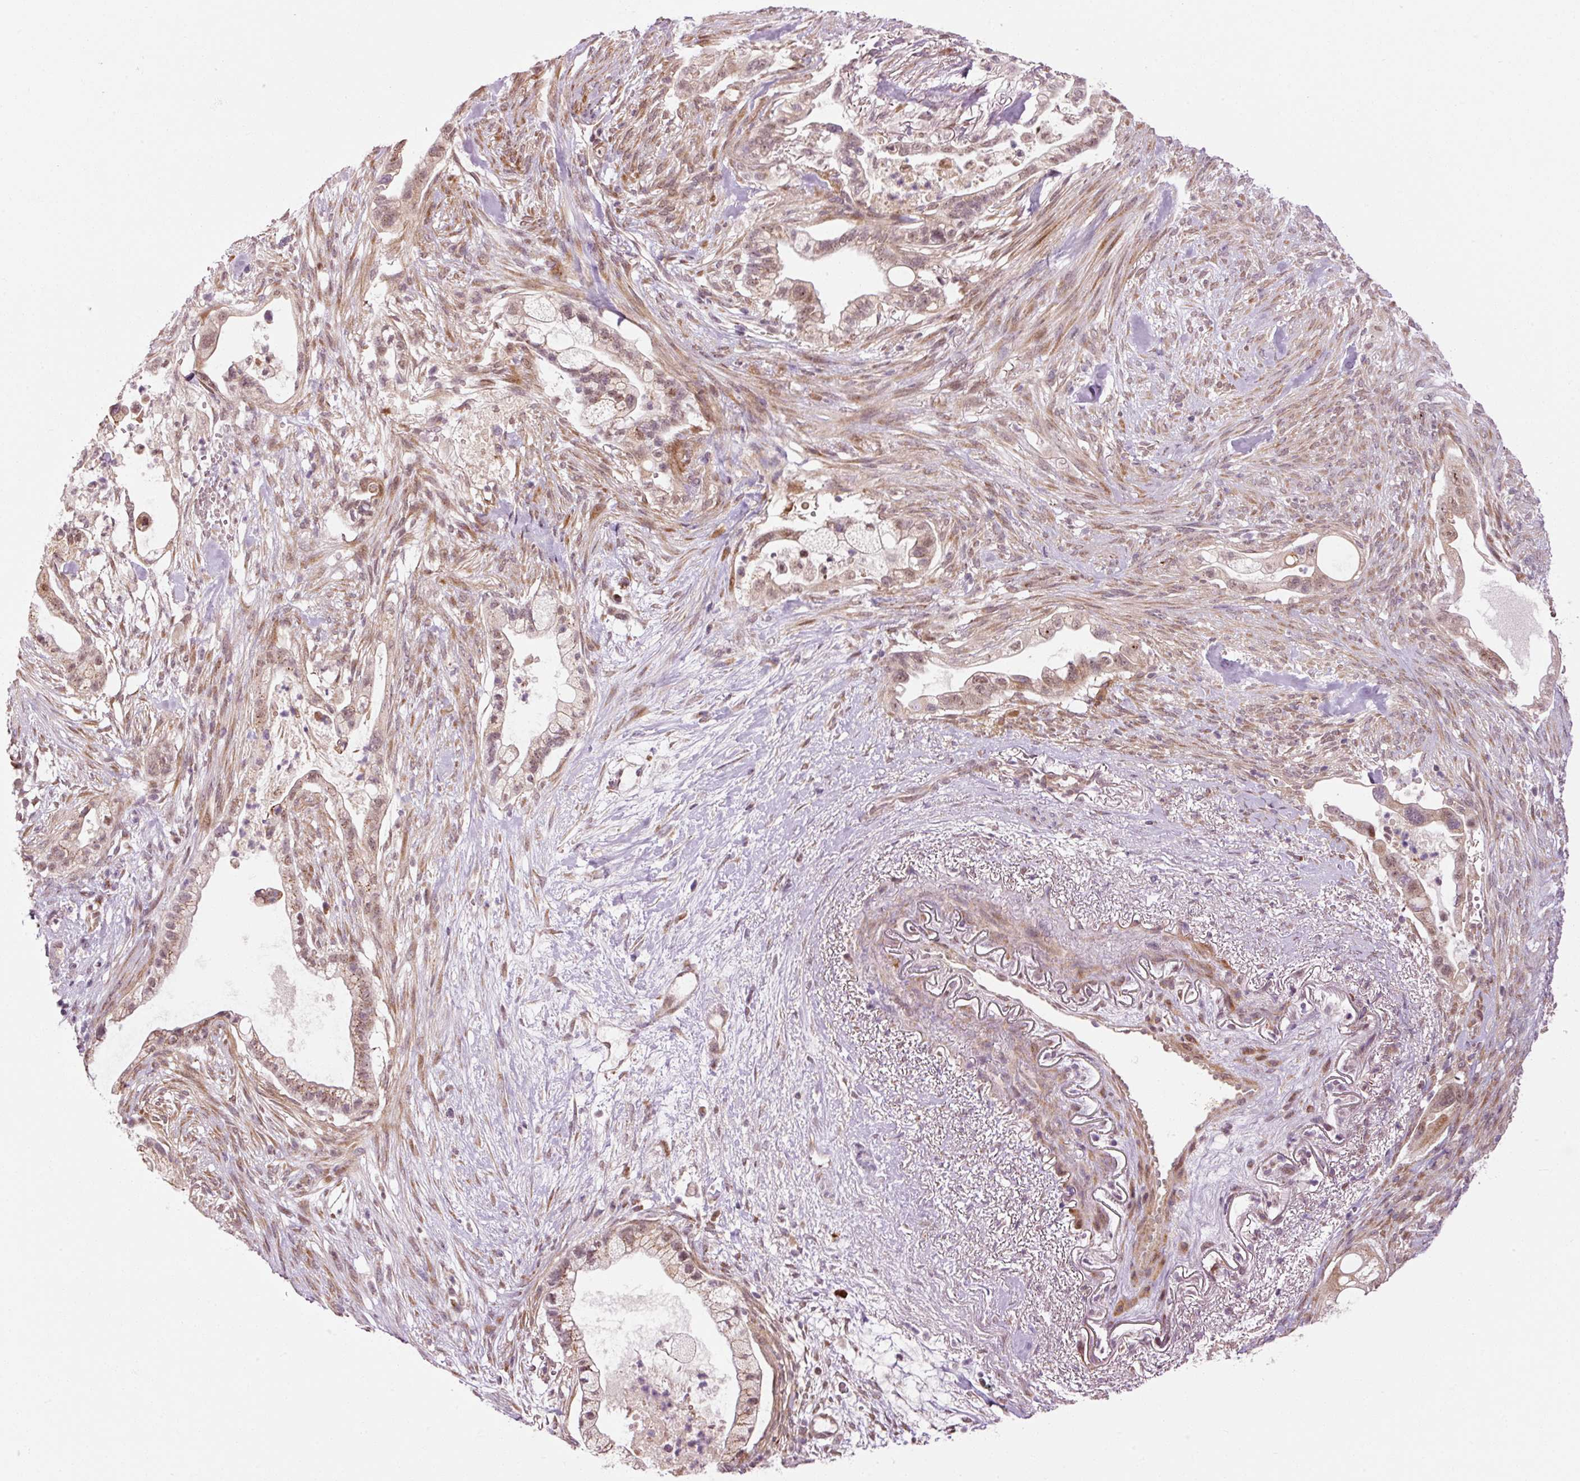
{"staining": {"intensity": "weak", "quantity": ">75%", "location": "cytoplasmic/membranous,nuclear"}, "tissue": "pancreatic cancer", "cell_type": "Tumor cells", "image_type": "cancer", "snomed": [{"axis": "morphology", "description": "Adenocarcinoma, NOS"}, {"axis": "topography", "description": "Pancreas"}], "caption": "IHC of pancreatic adenocarcinoma reveals low levels of weak cytoplasmic/membranous and nuclear staining in about >75% of tumor cells.", "gene": "ANKRD20A1", "patient": {"sex": "male", "age": 44}}